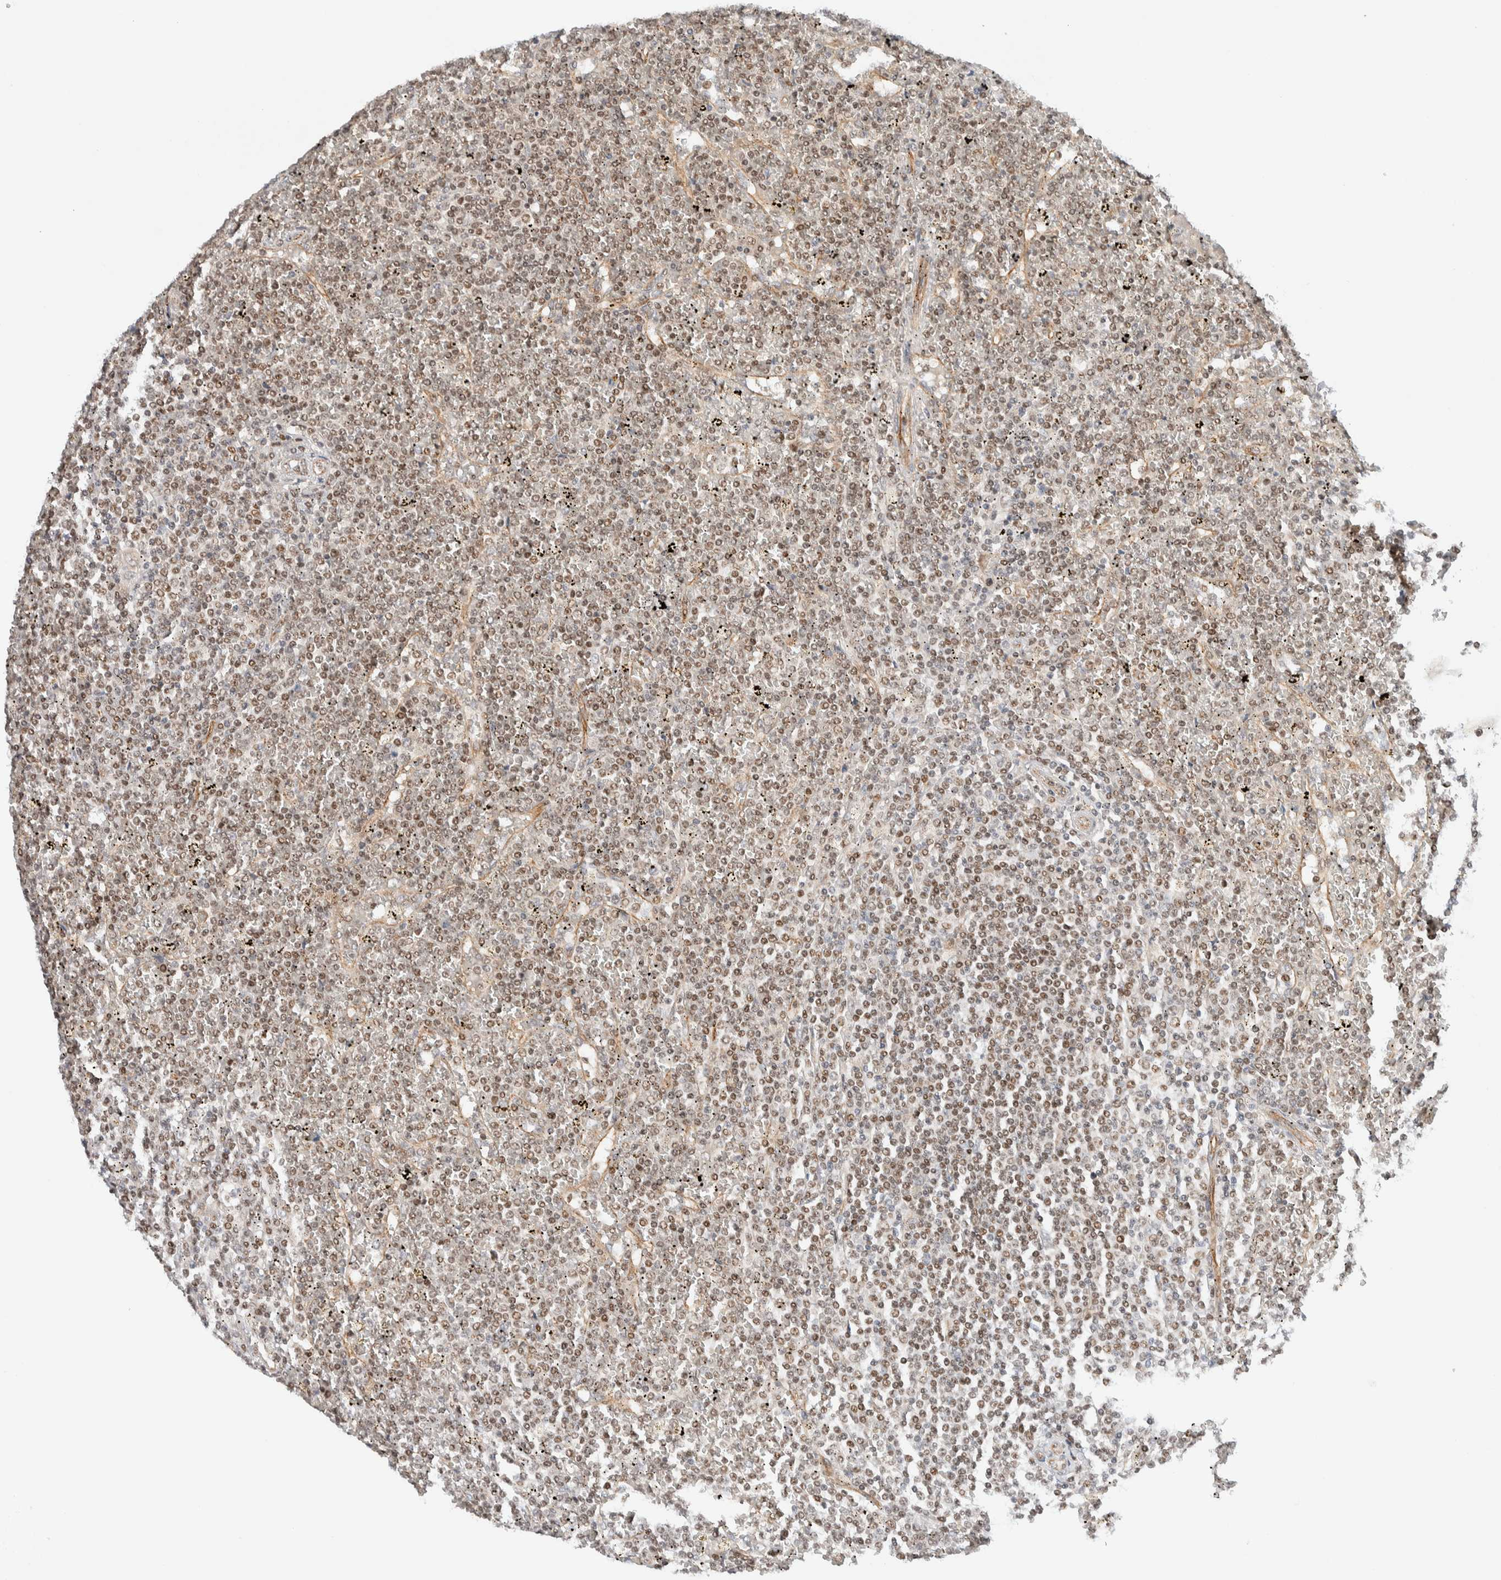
{"staining": {"intensity": "weak", "quantity": ">75%", "location": "nuclear"}, "tissue": "lymphoma", "cell_type": "Tumor cells", "image_type": "cancer", "snomed": [{"axis": "morphology", "description": "Malignant lymphoma, non-Hodgkin's type, Low grade"}, {"axis": "topography", "description": "Spleen"}], "caption": "Human lymphoma stained for a protein (brown) reveals weak nuclear positive expression in approximately >75% of tumor cells.", "gene": "C8orf76", "patient": {"sex": "female", "age": 19}}